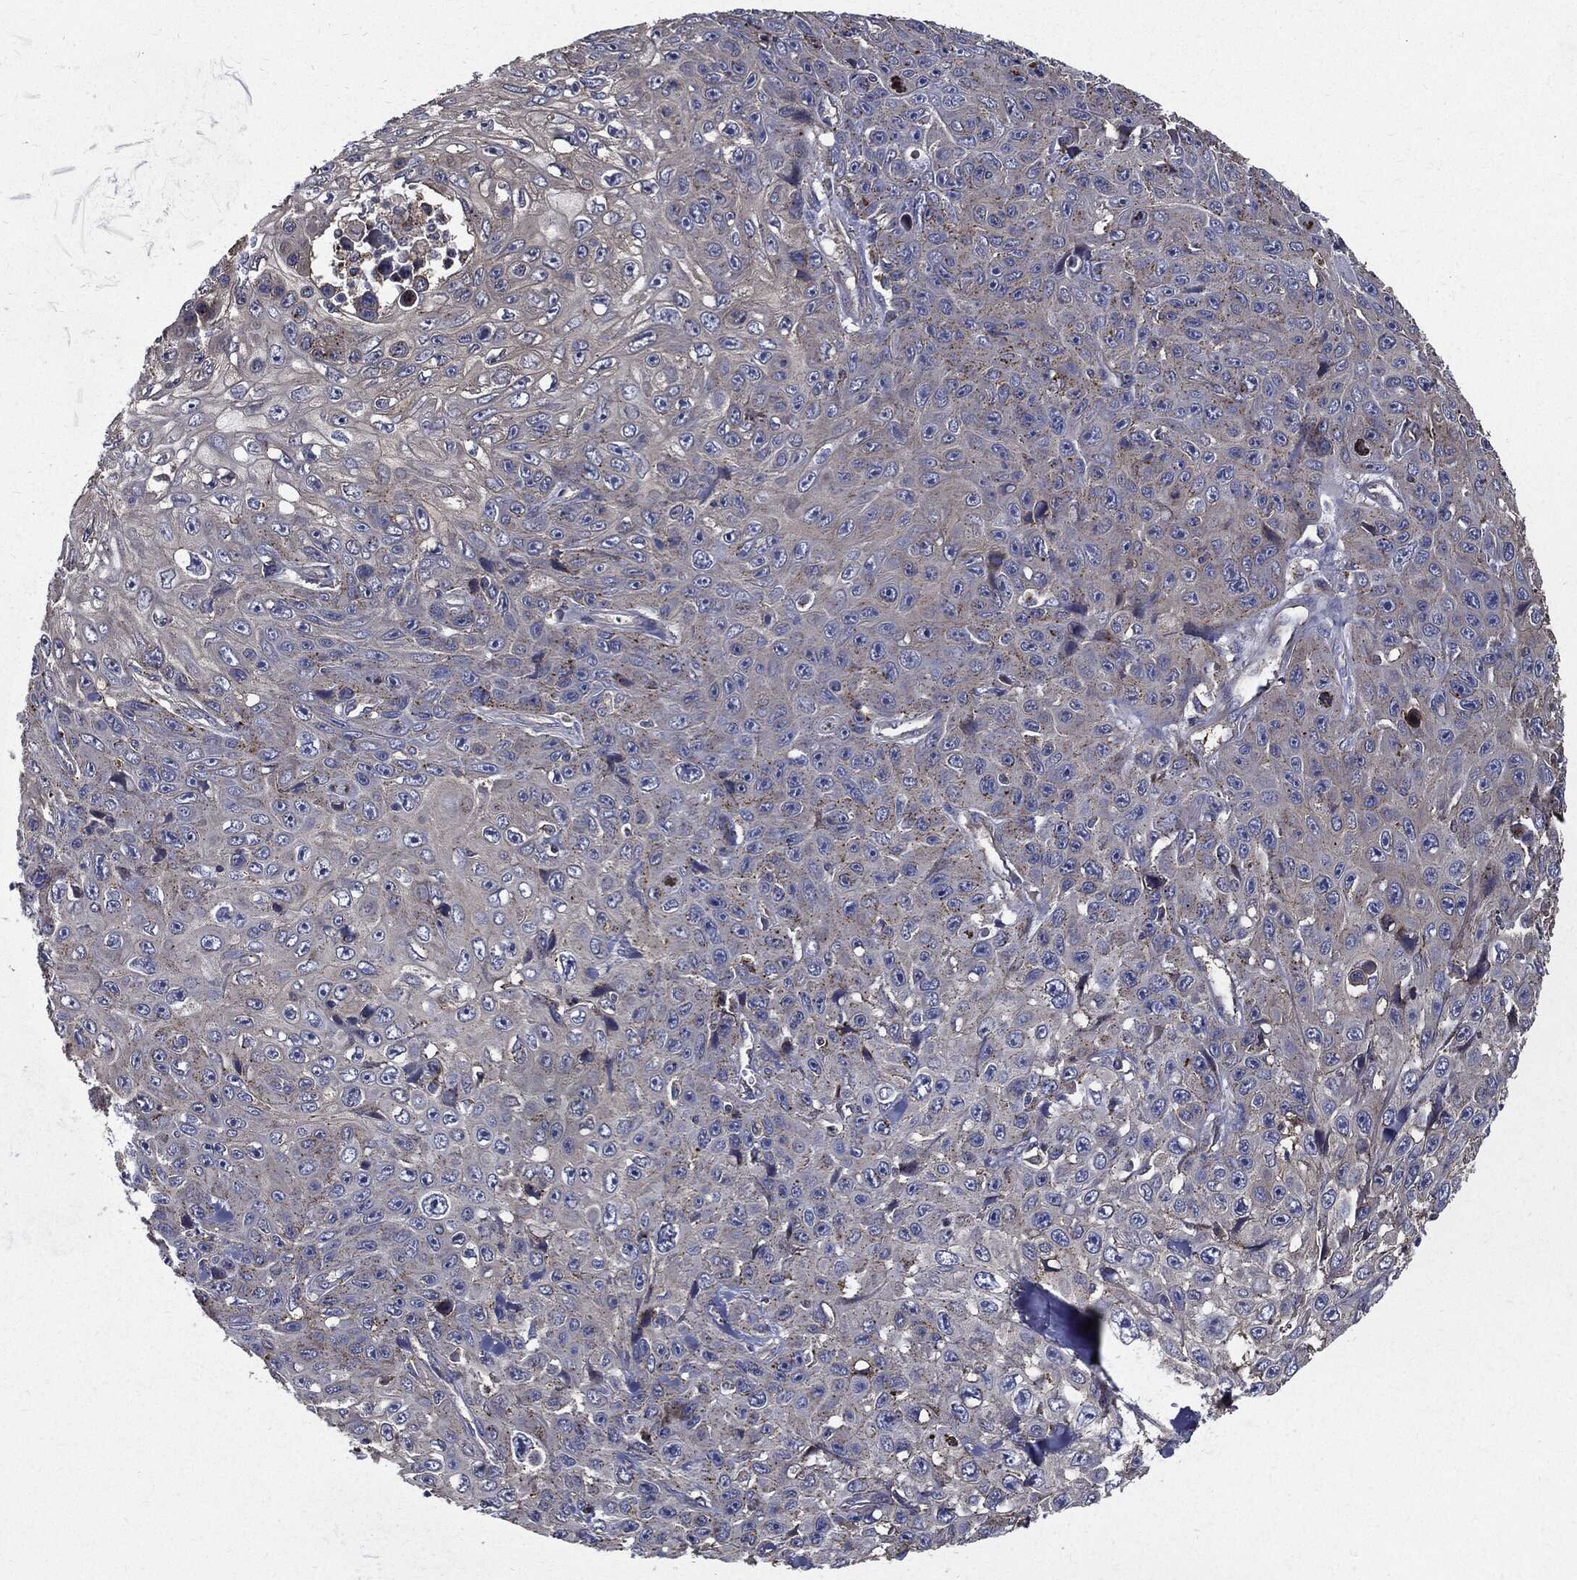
{"staining": {"intensity": "negative", "quantity": "none", "location": "none"}, "tissue": "skin cancer", "cell_type": "Tumor cells", "image_type": "cancer", "snomed": [{"axis": "morphology", "description": "Squamous cell carcinoma, NOS"}, {"axis": "topography", "description": "Skin"}], "caption": "The immunohistochemistry micrograph has no significant staining in tumor cells of skin cancer tissue.", "gene": "PDCD6IP", "patient": {"sex": "male", "age": 82}}